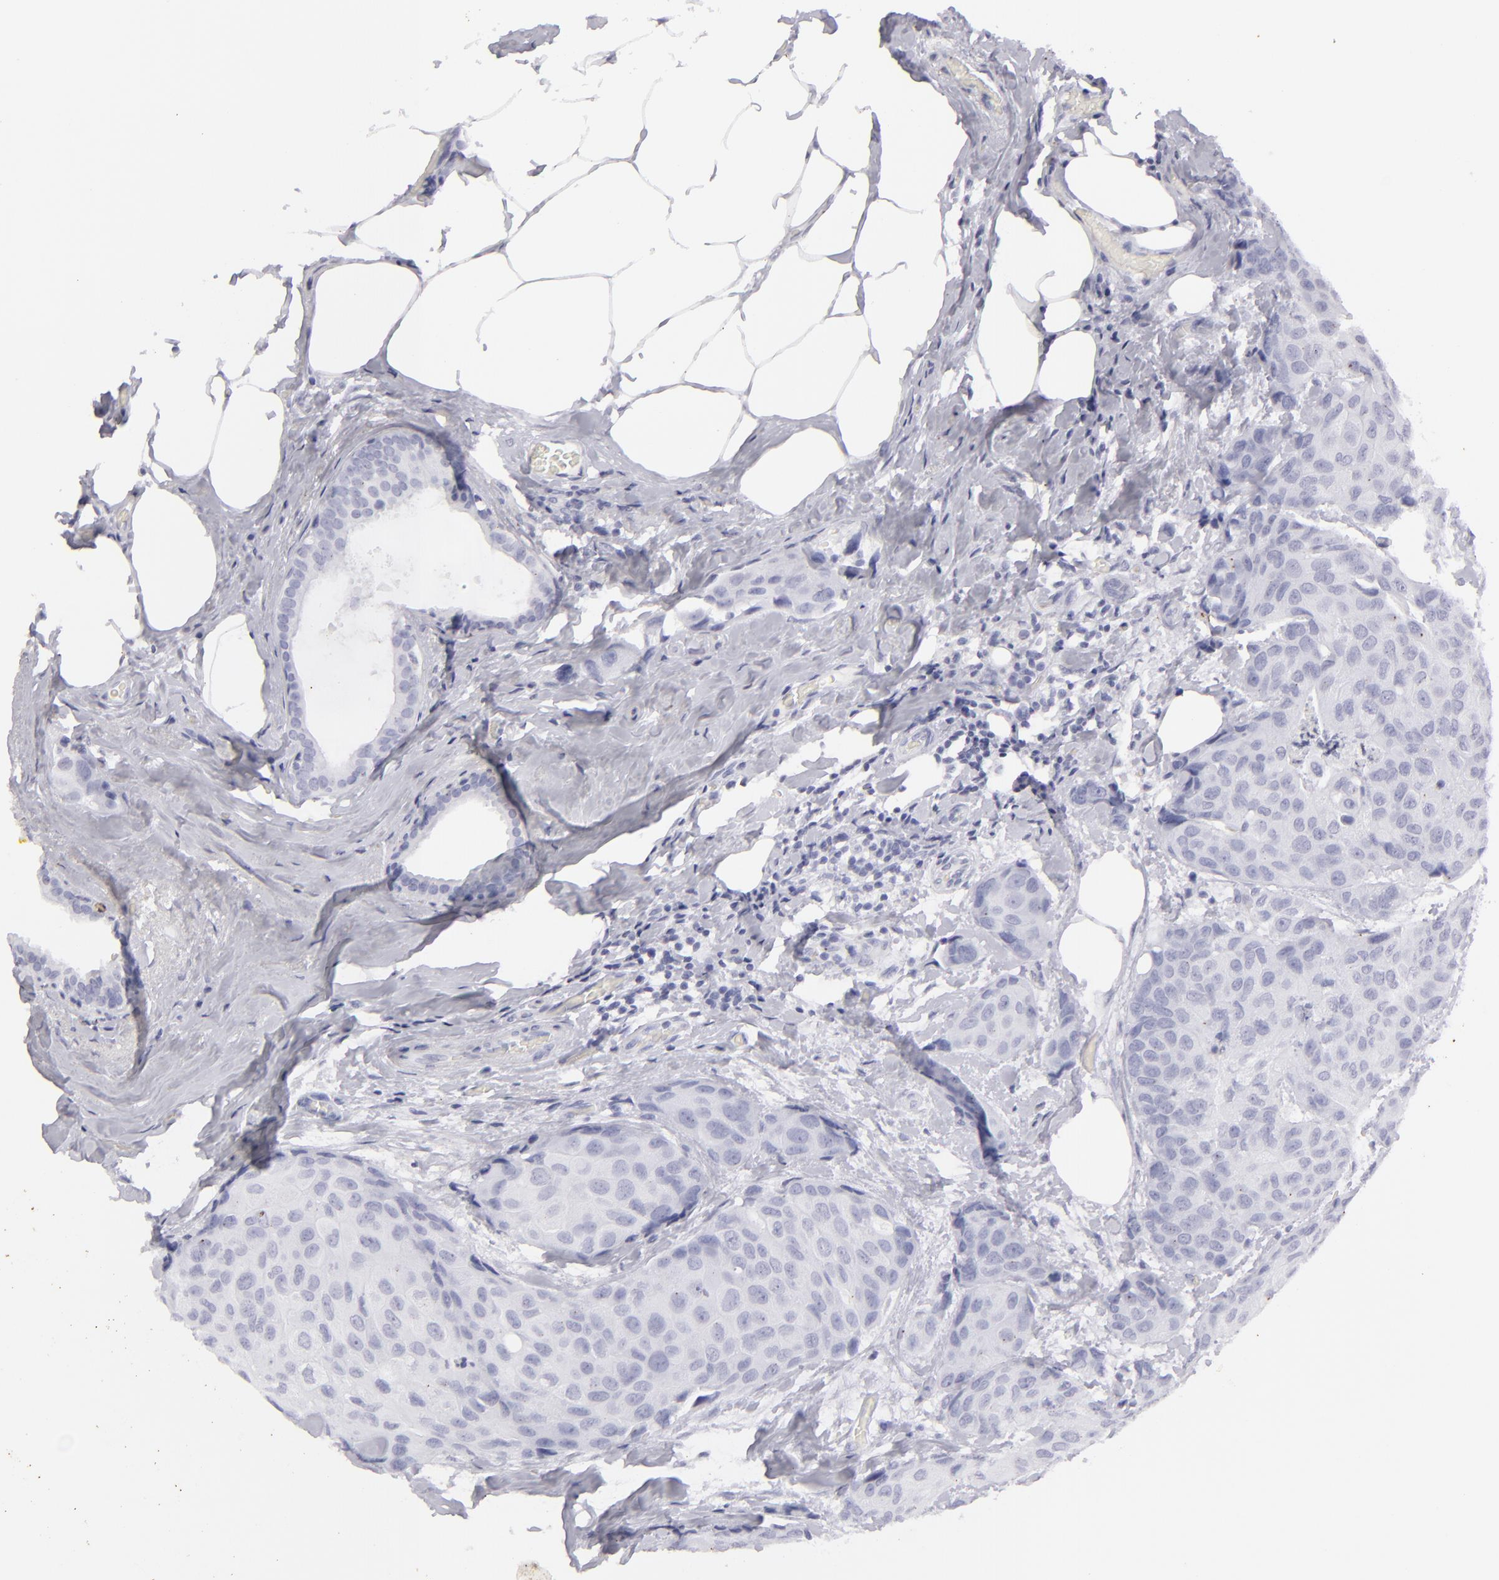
{"staining": {"intensity": "negative", "quantity": "none", "location": "none"}, "tissue": "breast cancer", "cell_type": "Tumor cells", "image_type": "cancer", "snomed": [{"axis": "morphology", "description": "Duct carcinoma"}, {"axis": "topography", "description": "Breast"}], "caption": "There is no significant expression in tumor cells of intraductal carcinoma (breast). Nuclei are stained in blue.", "gene": "KRT1", "patient": {"sex": "female", "age": 68}}